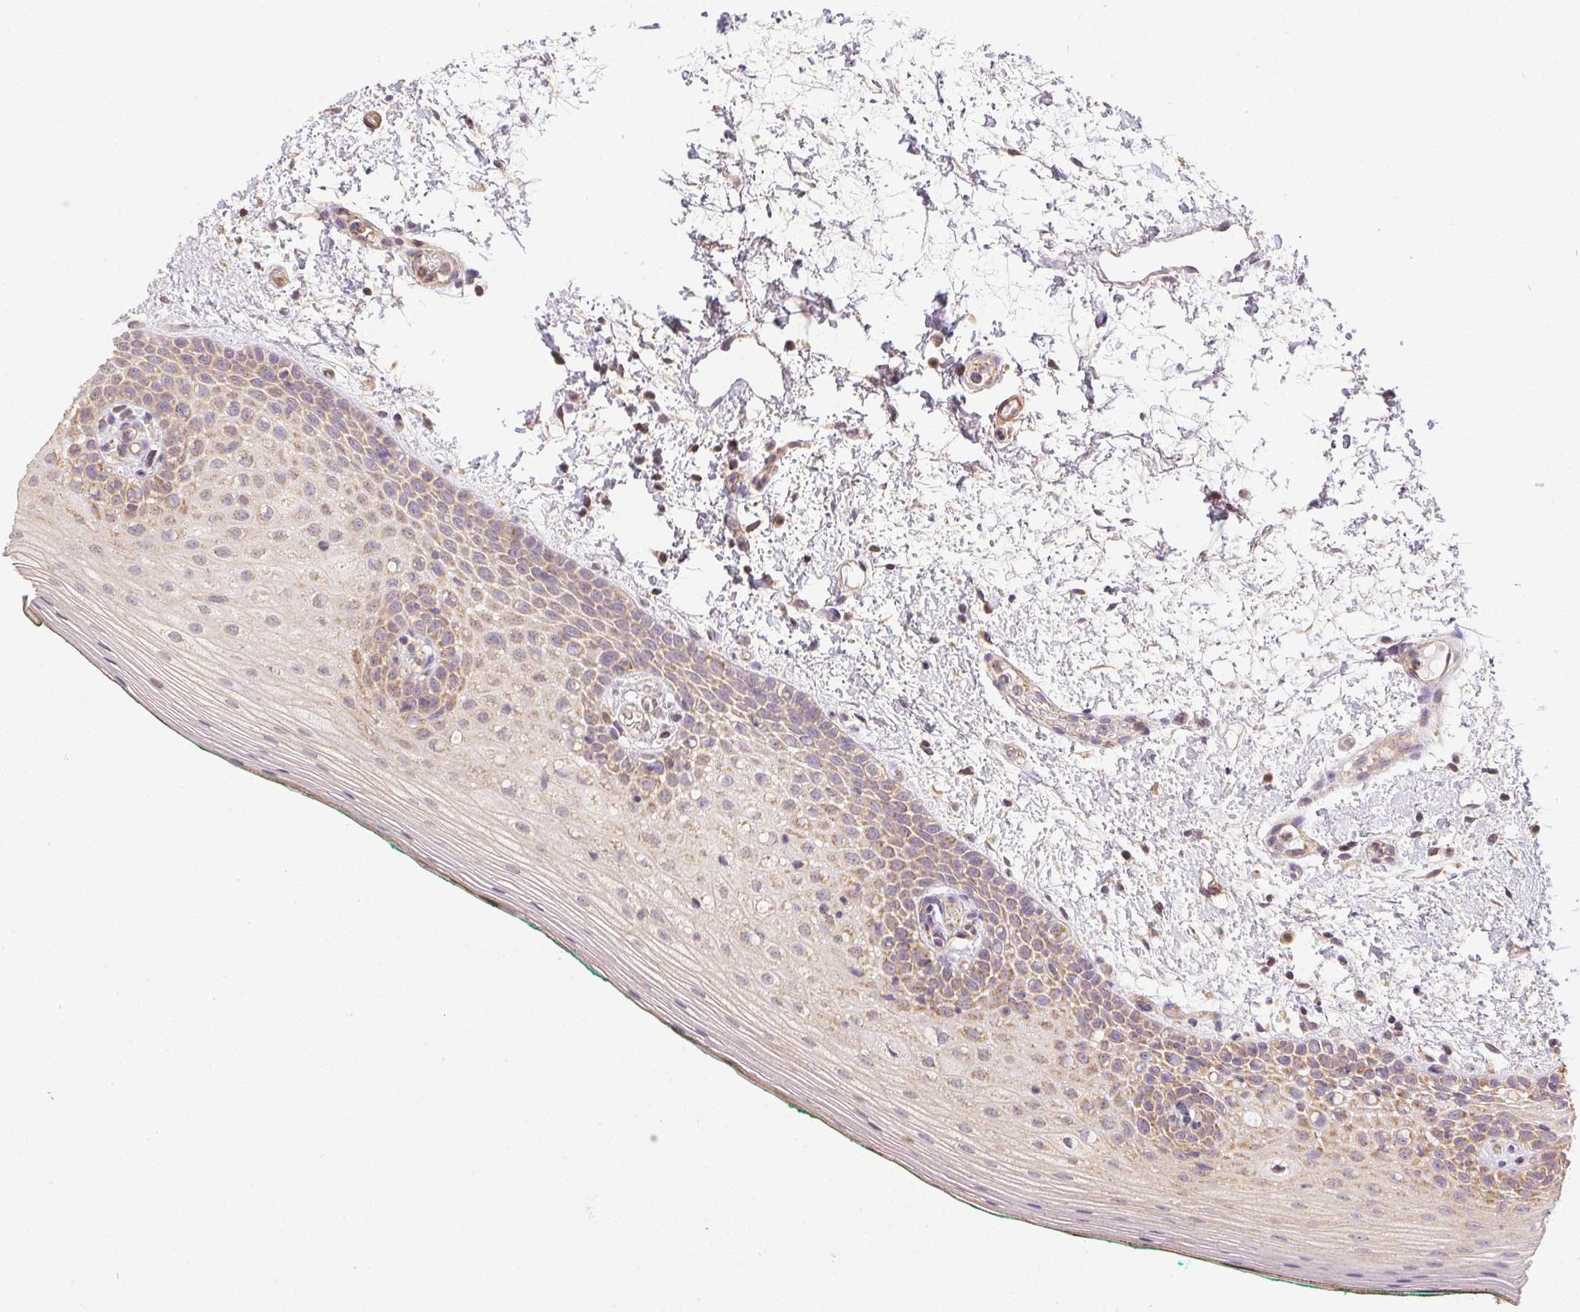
{"staining": {"intensity": "weak", "quantity": "25%-75%", "location": "cytoplasmic/membranous"}, "tissue": "oral mucosa", "cell_type": "Squamous epithelial cells", "image_type": "normal", "snomed": [{"axis": "morphology", "description": "Normal tissue, NOS"}, {"axis": "topography", "description": "Oral tissue"}], "caption": "High-magnification brightfield microscopy of unremarkable oral mucosa stained with DAB (brown) and counterstained with hematoxylin (blue). squamous epithelial cells exhibit weak cytoplasmic/membranous staining is present in approximately25%-75% of cells. (Brightfield microscopy of DAB IHC at high magnification).", "gene": "REV3L", "patient": {"sex": "female", "age": 83}}